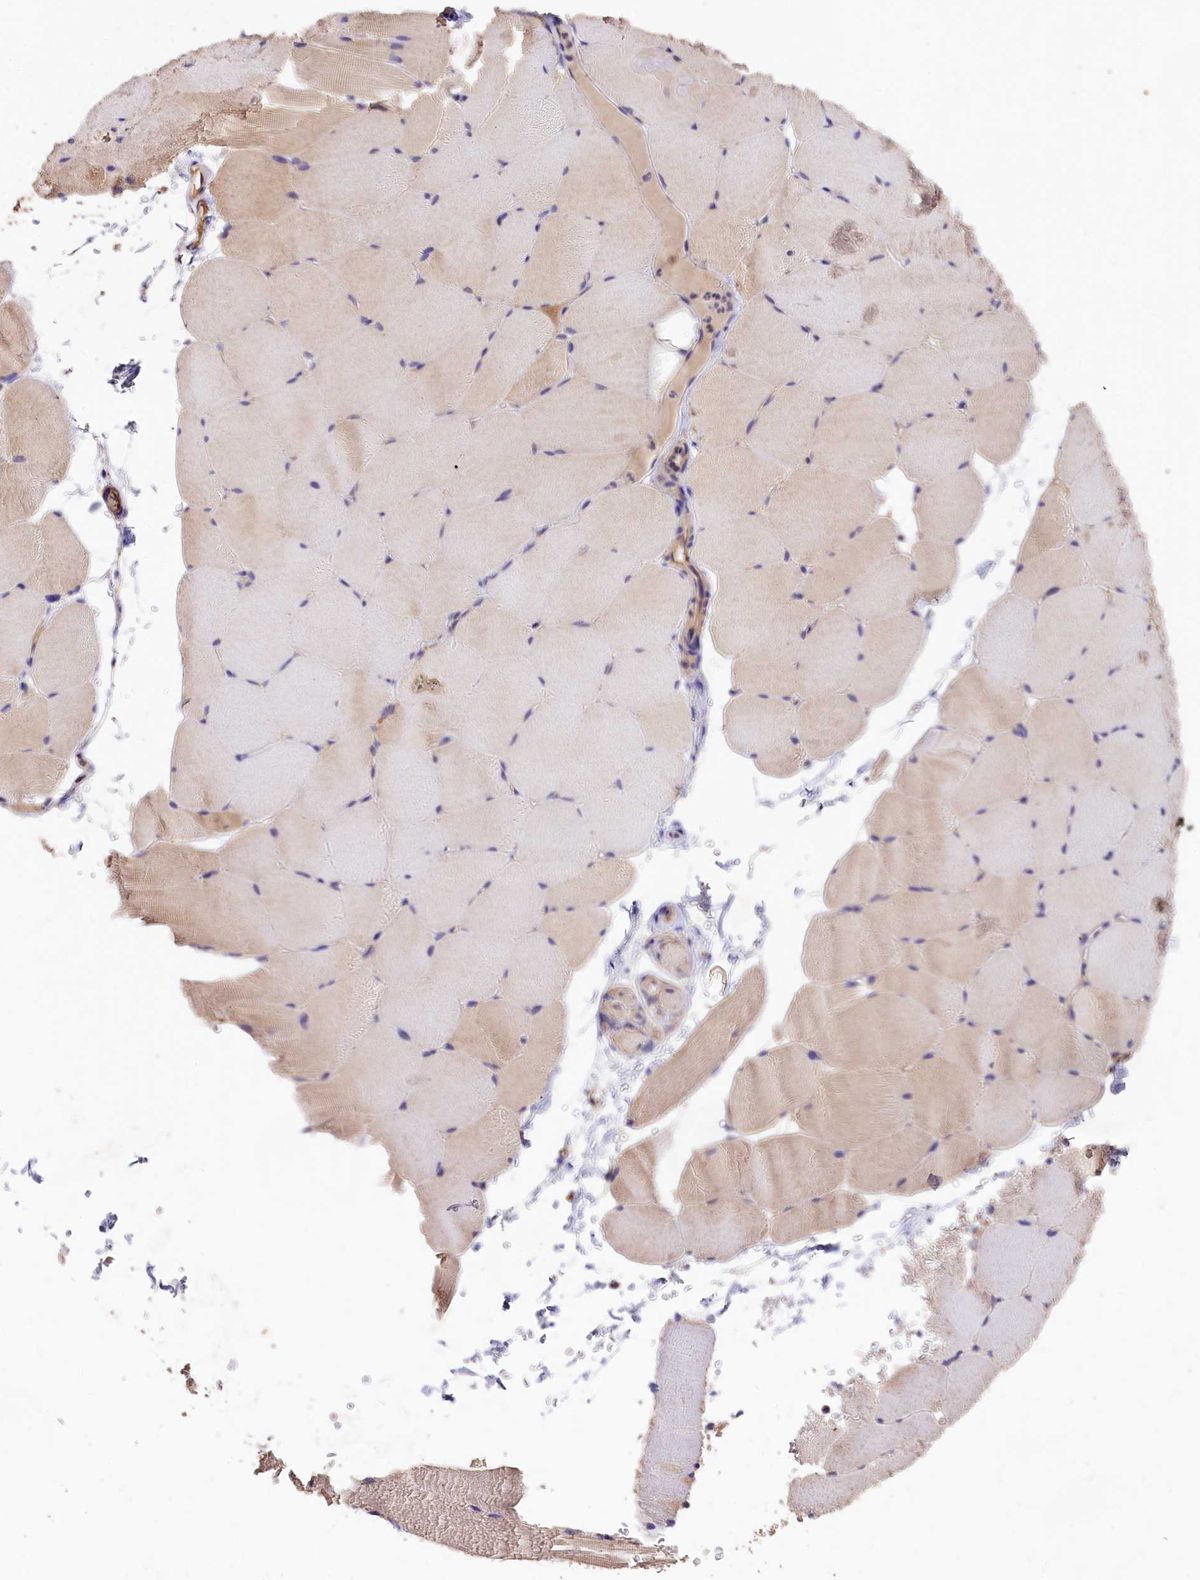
{"staining": {"intensity": "weak", "quantity": "25%-75%", "location": "cytoplasmic/membranous"}, "tissue": "skeletal muscle", "cell_type": "Myocytes", "image_type": "normal", "snomed": [{"axis": "morphology", "description": "Normal tissue, NOS"}, {"axis": "topography", "description": "Skeletal muscle"}, {"axis": "topography", "description": "Parathyroid gland"}], "caption": "Normal skeletal muscle was stained to show a protein in brown. There is low levels of weak cytoplasmic/membranous expression in approximately 25%-75% of myocytes. The protein is stained brown, and the nuclei are stained in blue (DAB IHC with brightfield microscopy, high magnification).", "gene": "OAS3", "patient": {"sex": "female", "age": 37}}